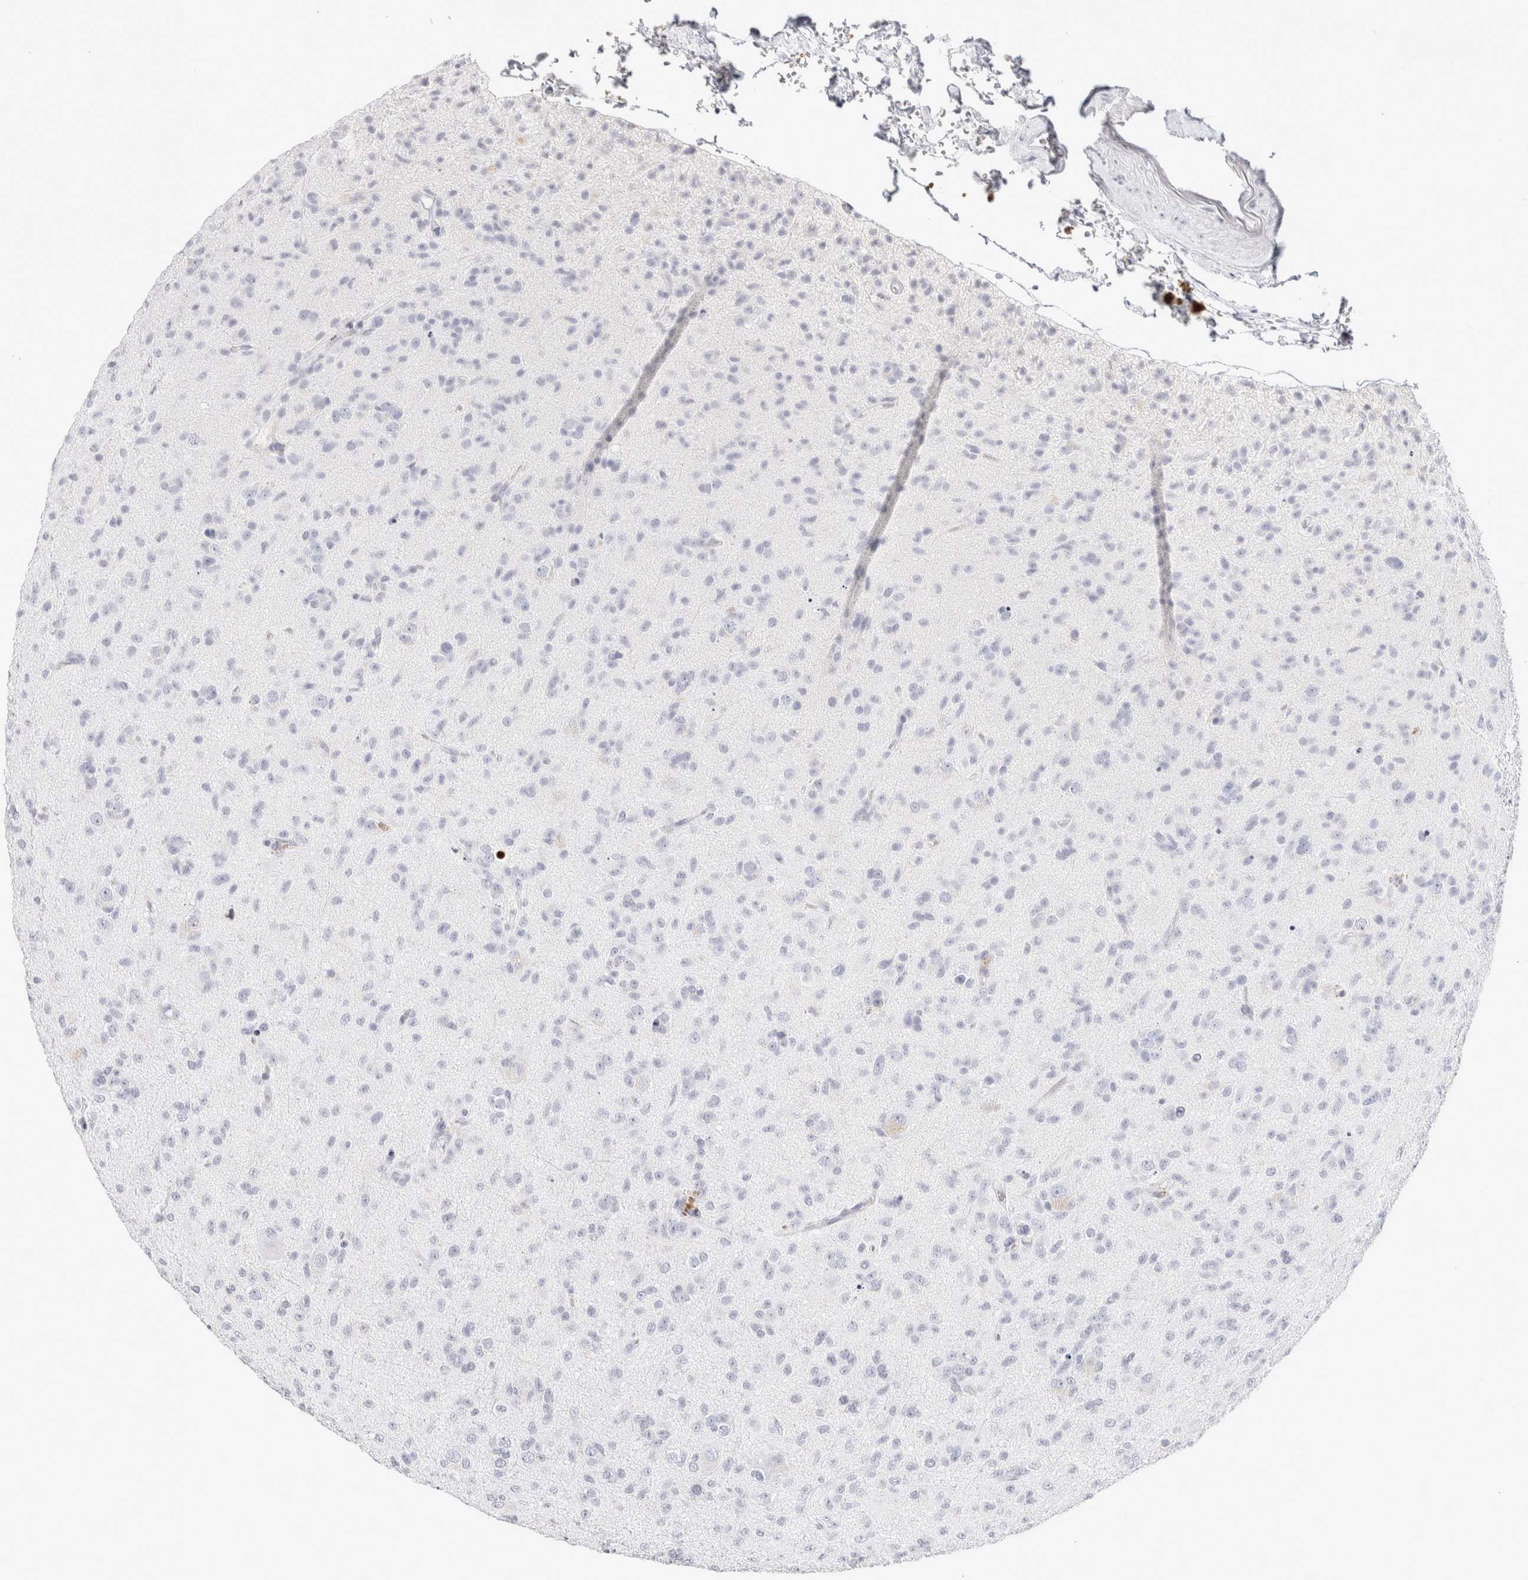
{"staining": {"intensity": "negative", "quantity": "none", "location": "none"}, "tissue": "glioma", "cell_type": "Tumor cells", "image_type": "cancer", "snomed": [{"axis": "morphology", "description": "Glioma, malignant, Low grade"}, {"axis": "topography", "description": "Brain"}], "caption": "DAB (3,3'-diaminobenzidine) immunohistochemical staining of malignant low-grade glioma displays no significant staining in tumor cells.", "gene": "GARIN1A", "patient": {"sex": "male", "age": 65}}